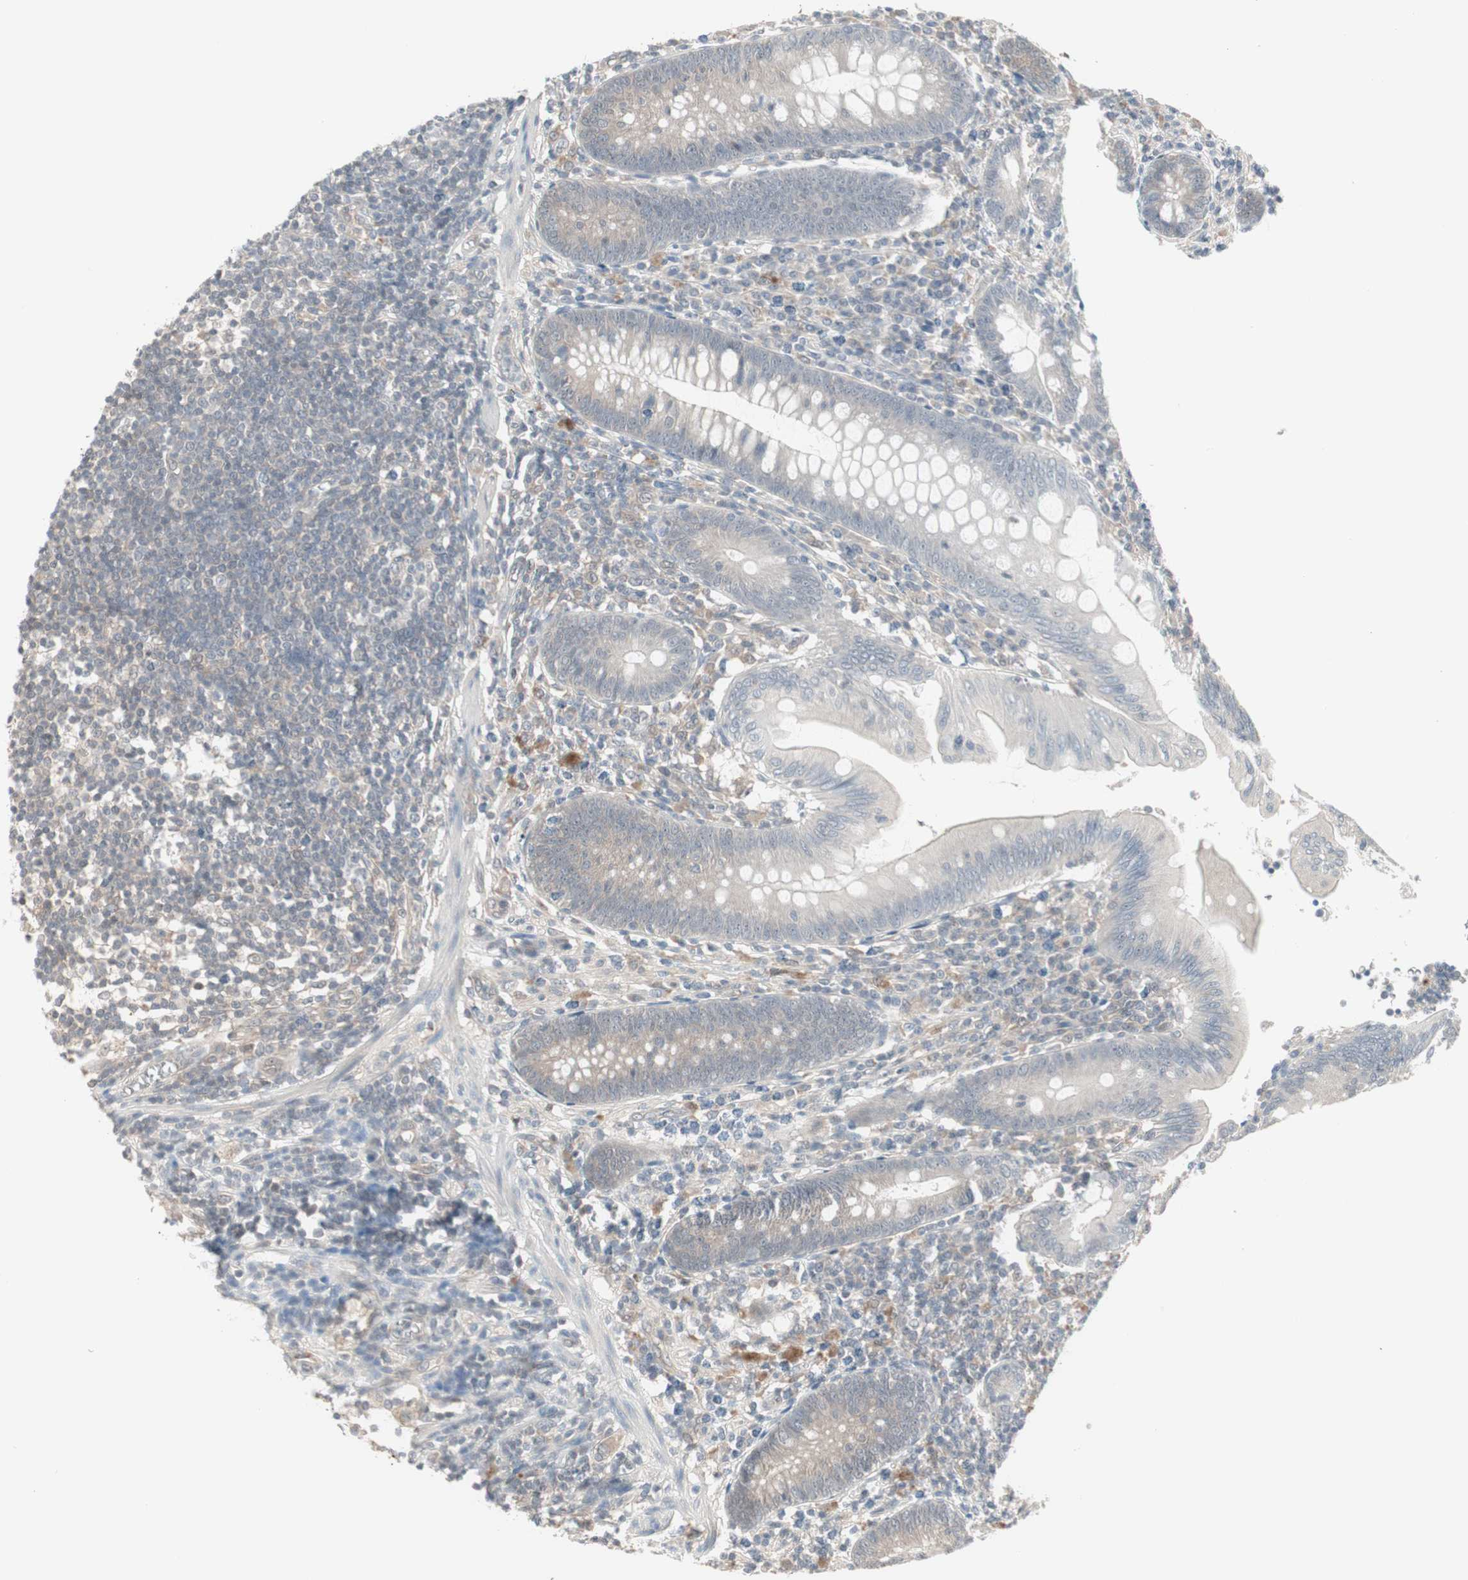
{"staining": {"intensity": "negative", "quantity": "none", "location": "none"}, "tissue": "appendix", "cell_type": "Glandular cells", "image_type": "normal", "snomed": [{"axis": "morphology", "description": "Normal tissue, NOS"}, {"axis": "morphology", "description": "Inflammation, NOS"}, {"axis": "topography", "description": "Appendix"}], "caption": "A photomicrograph of appendix stained for a protein displays no brown staining in glandular cells.", "gene": "PTPA", "patient": {"sex": "male", "age": 46}}